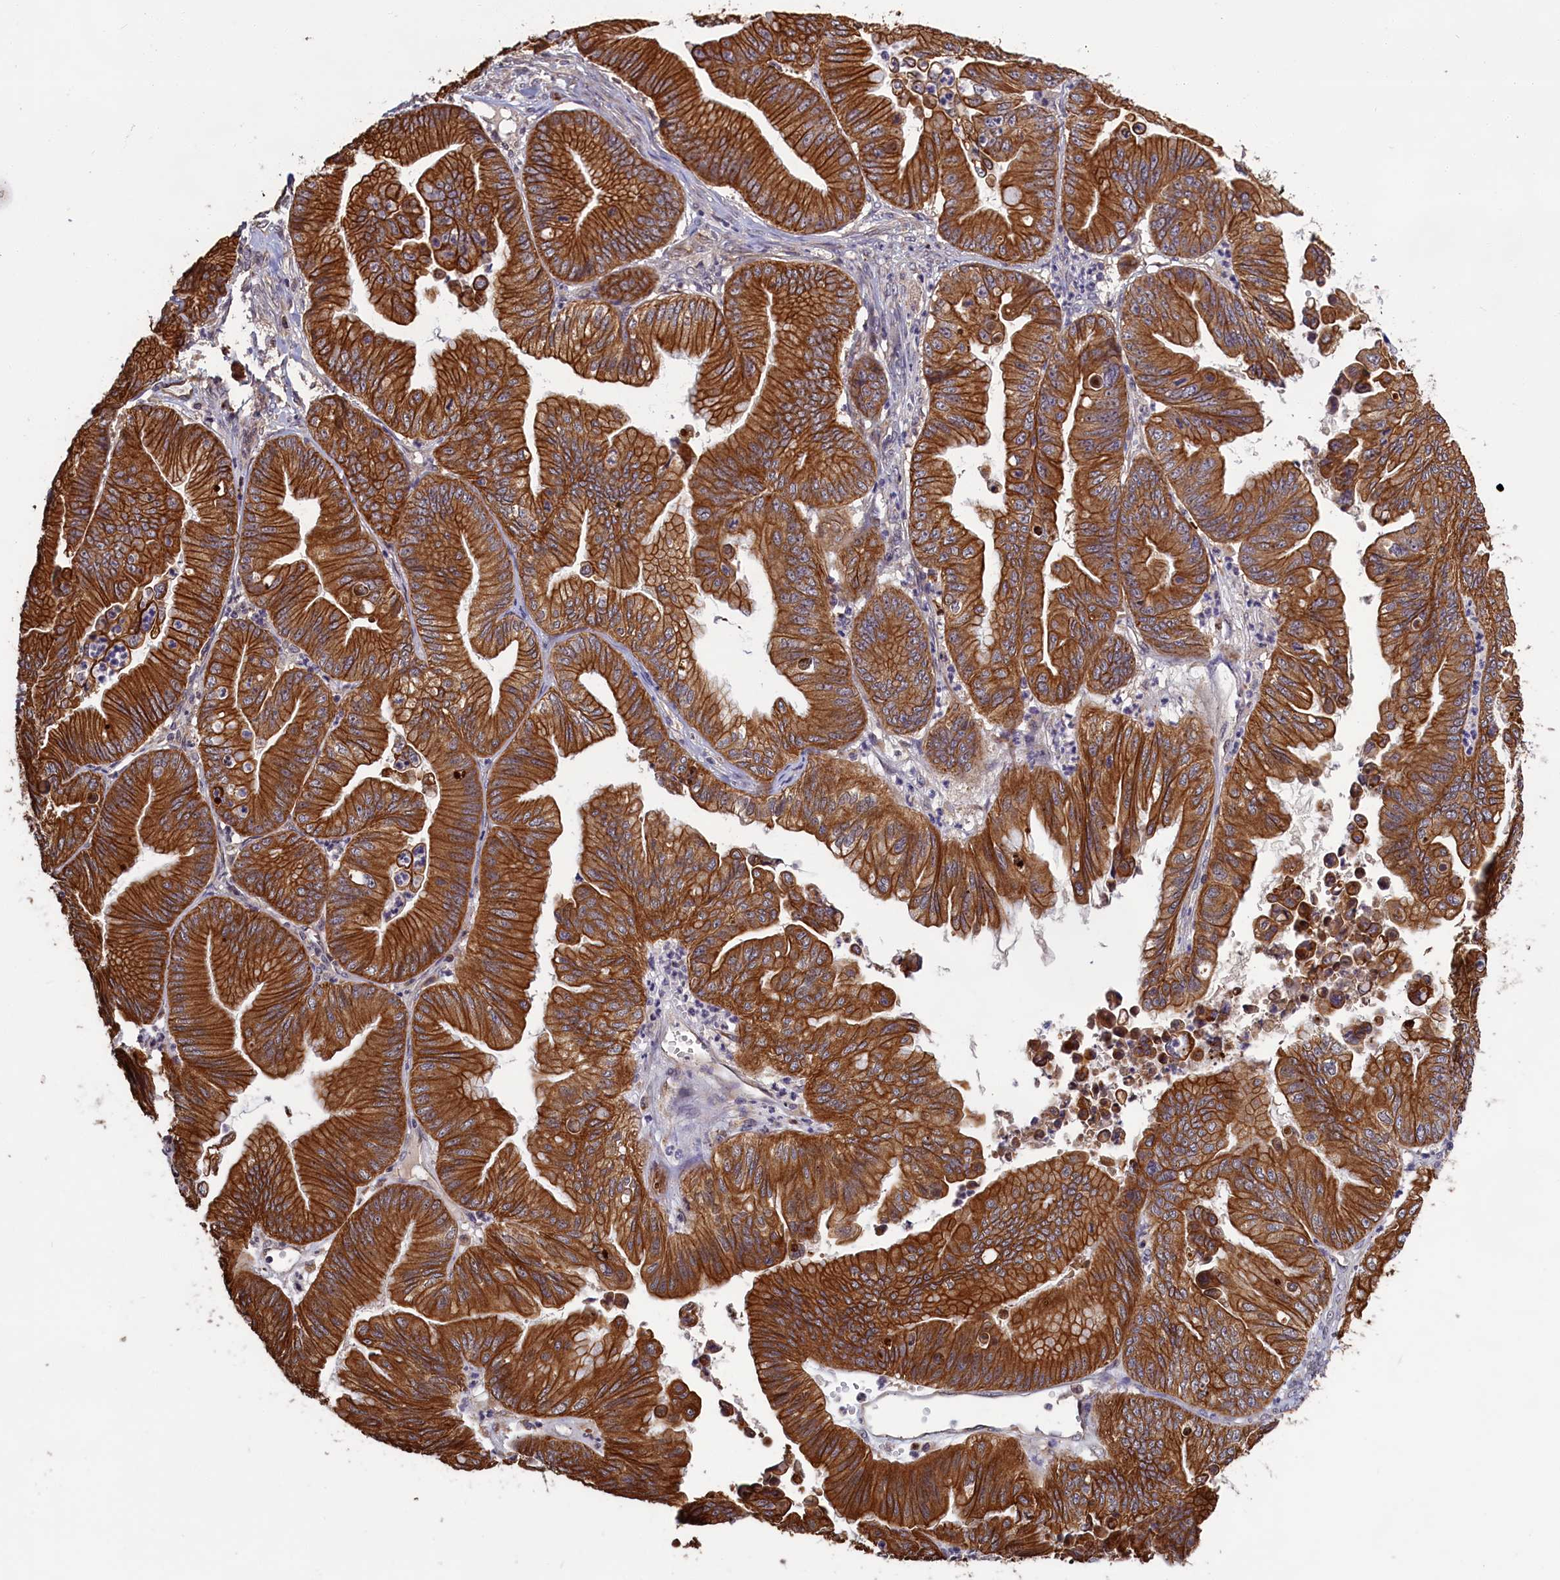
{"staining": {"intensity": "strong", "quantity": ">75%", "location": "cytoplasmic/membranous"}, "tissue": "ovarian cancer", "cell_type": "Tumor cells", "image_type": "cancer", "snomed": [{"axis": "morphology", "description": "Cystadenocarcinoma, mucinous, NOS"}, {"axis": "topography", "description": "Ovary"}], "caption": "Protein staining shows strong cytoplasmic/membranous expression in about >75% of tumor cells in ovarian cancer. The staining is performed using DAB (3,3'-diaminobenzidine) brown chromogen to label protein expression. The nuclei are counter-stained blue using hematoxylin.", "gene": "DENND1B", "patient": {"sex": "female", "age": 71}}